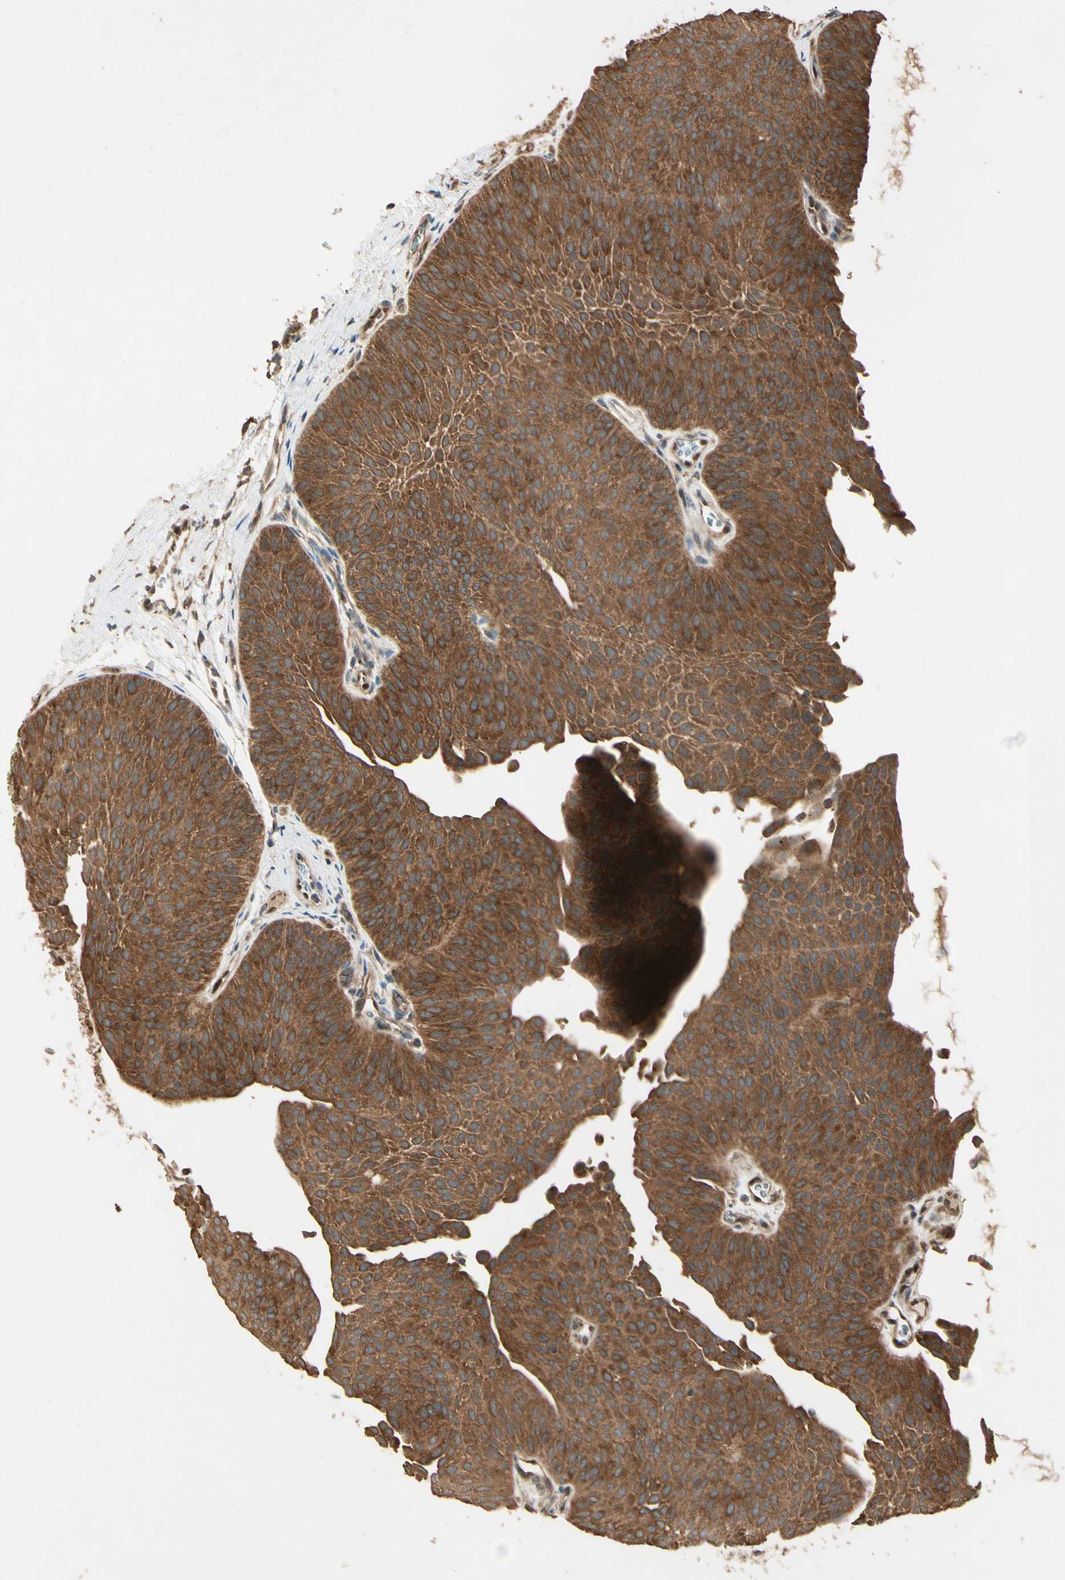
{"staining": {"intensity": "strong", "quantity": ">75%", "location": "cytoplasmic/membranous"}, "tissue": "urothelial cancer", "cell_type": "Tumor cells", "image_type": "cancer", "snomed": [{"axis": "morphology", "description": "Urothelial carcinoma, Low grade"}, {"axis": "topography", "description": "Urinary bladder"}], "caption": "Tumor cells reveal high levels of strong cytoplasmic/membranous positivity in about >75% of cells in urothelial cancer.", "gene": "CCT7", "patient": {"sex": "female", "age": 60}}